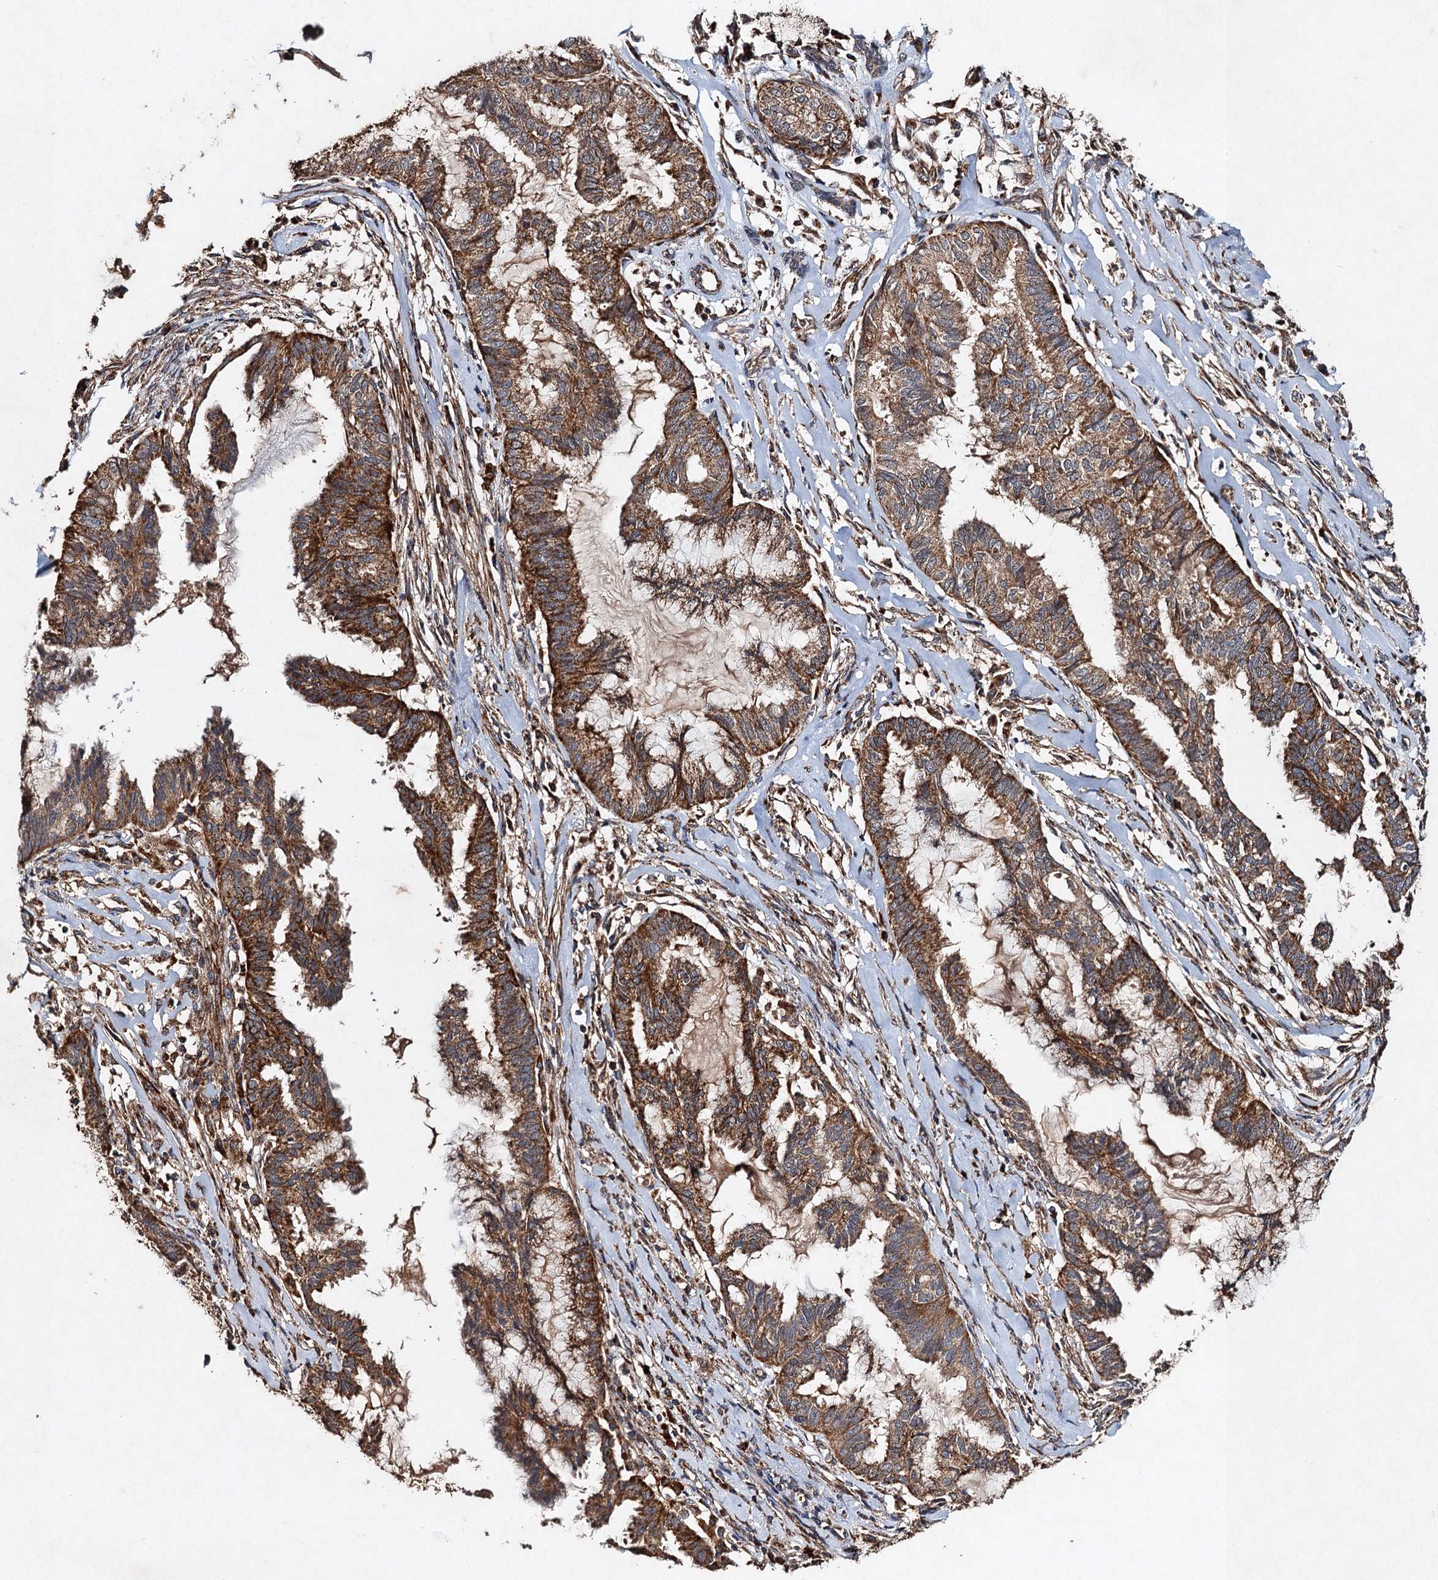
{"staining": {"intensity": "moderate", "quantity": ">75%", "location": "cytoplasmic/membranous"}, "tissue": "endometrial cancer", "cell_type": "Tumor cells", "image_type": "cancer", "snomed": [{"axis": "morphology", "description": "Adenocarcinoma, NOS"}, {"axis": "topography", "description": "Endometrium"}], "caption": "Protein staining by immunohistochemistry shows moderate cytoplasmic/membranous positivity in approximately >75% of tumor cells in endometrial adenocarcinoma. Nuclei are stained in blue.", "gene": "NDUFA13", "patient": {"sex": "female", "age": 86}}